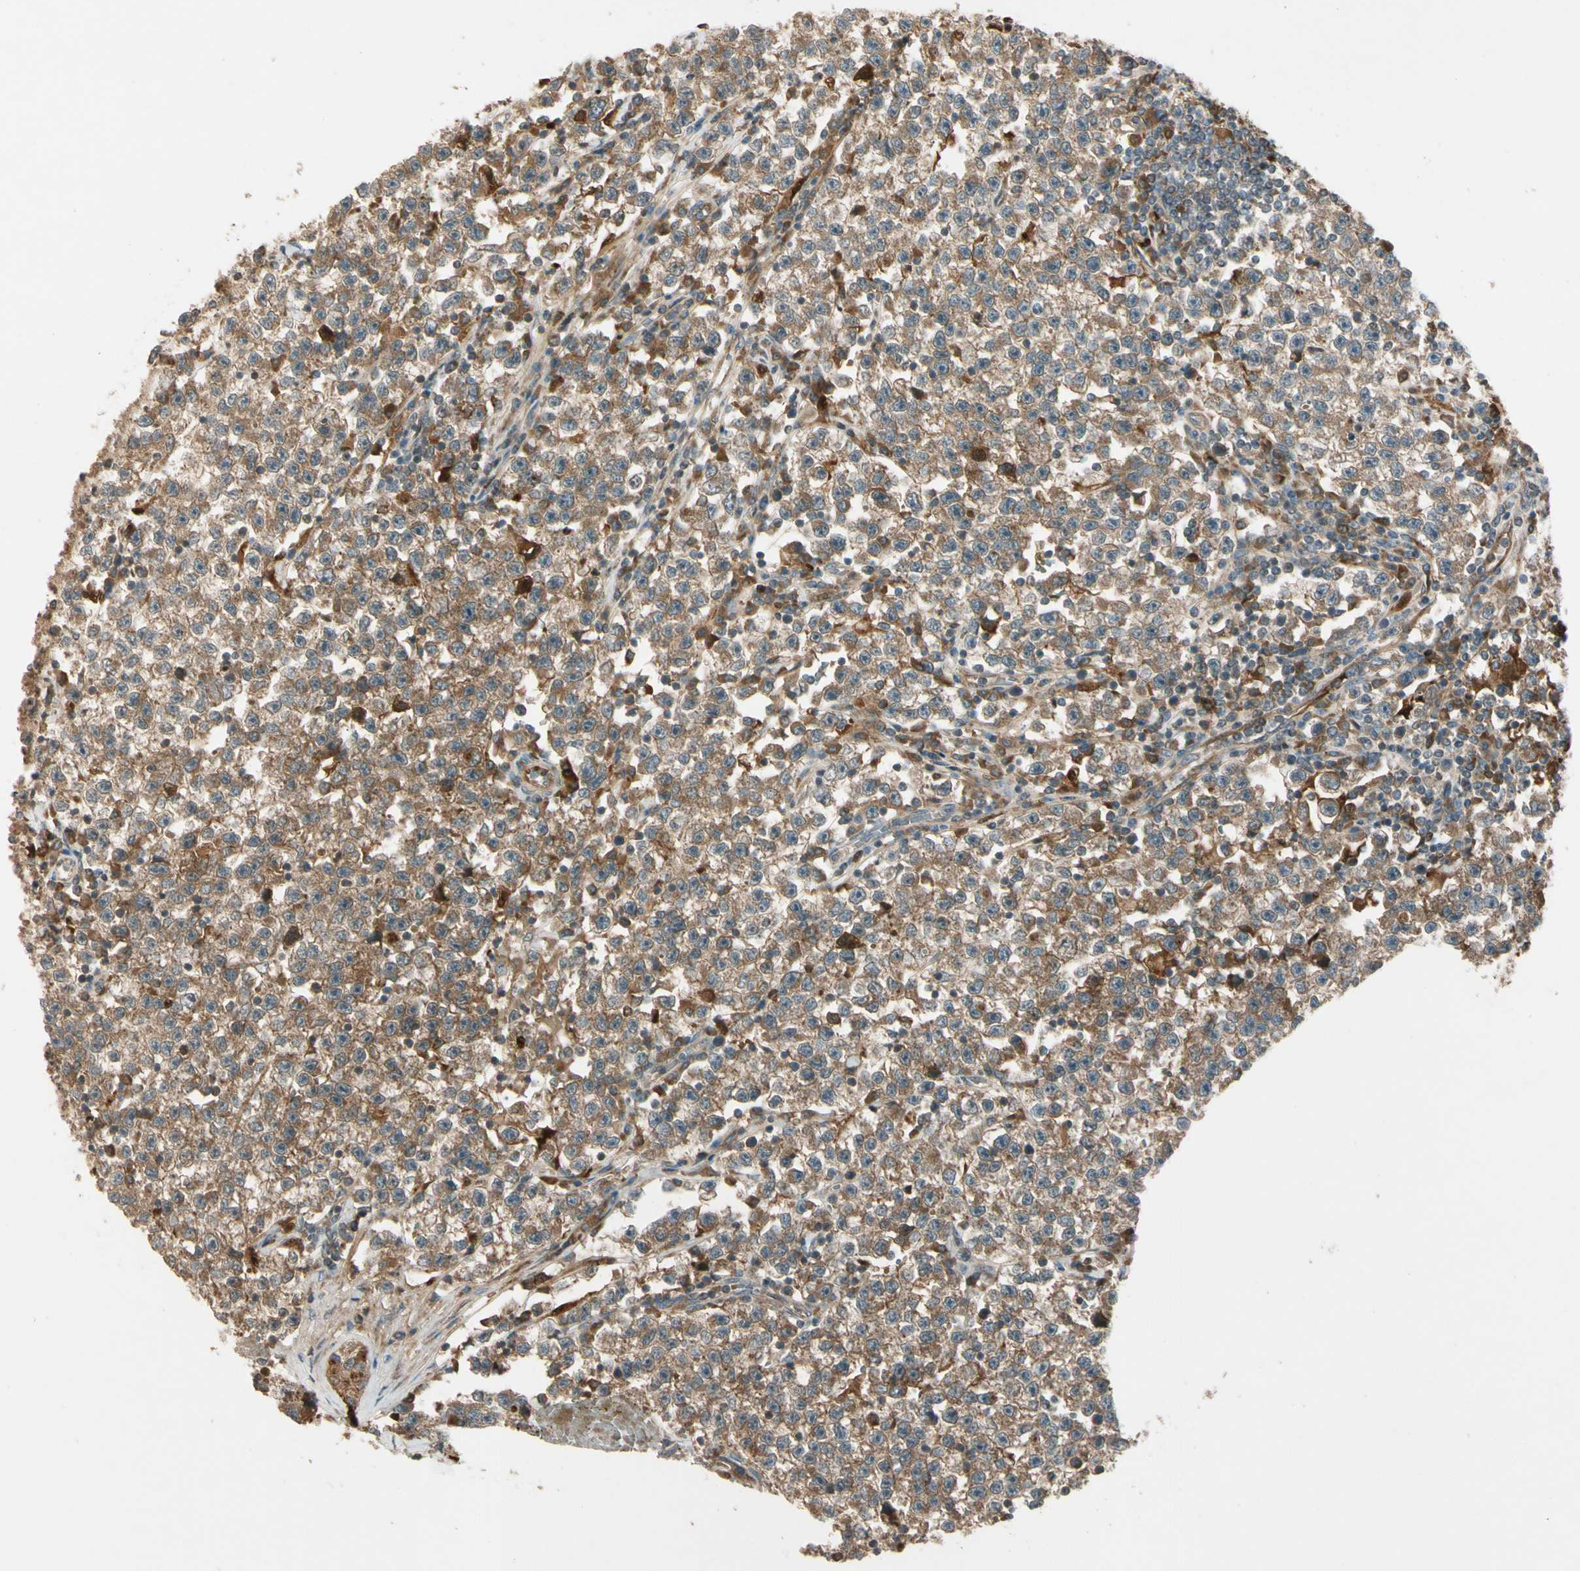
{"staining": {"intensity": "strong", "quantity": ">75%", "location": "cytoplasmic/membranous"}, "tissue": "testis cancer", "cell_type": "Tumor cells", "image_type": "cancer", "snomed": [{"axis": "morphology", "description": "Seminoma, NOS"}, {"axis": "topography", "description": "Testis"}], "caption": "A micrograph of testis seminoma stained for a protein exhibits strong cytoplasmic/membranous brown staining in tumor cells. Nuclei are stained in blue.", "gene": "ACVR1C", "patient": {"sex": "male", "age": 22}}